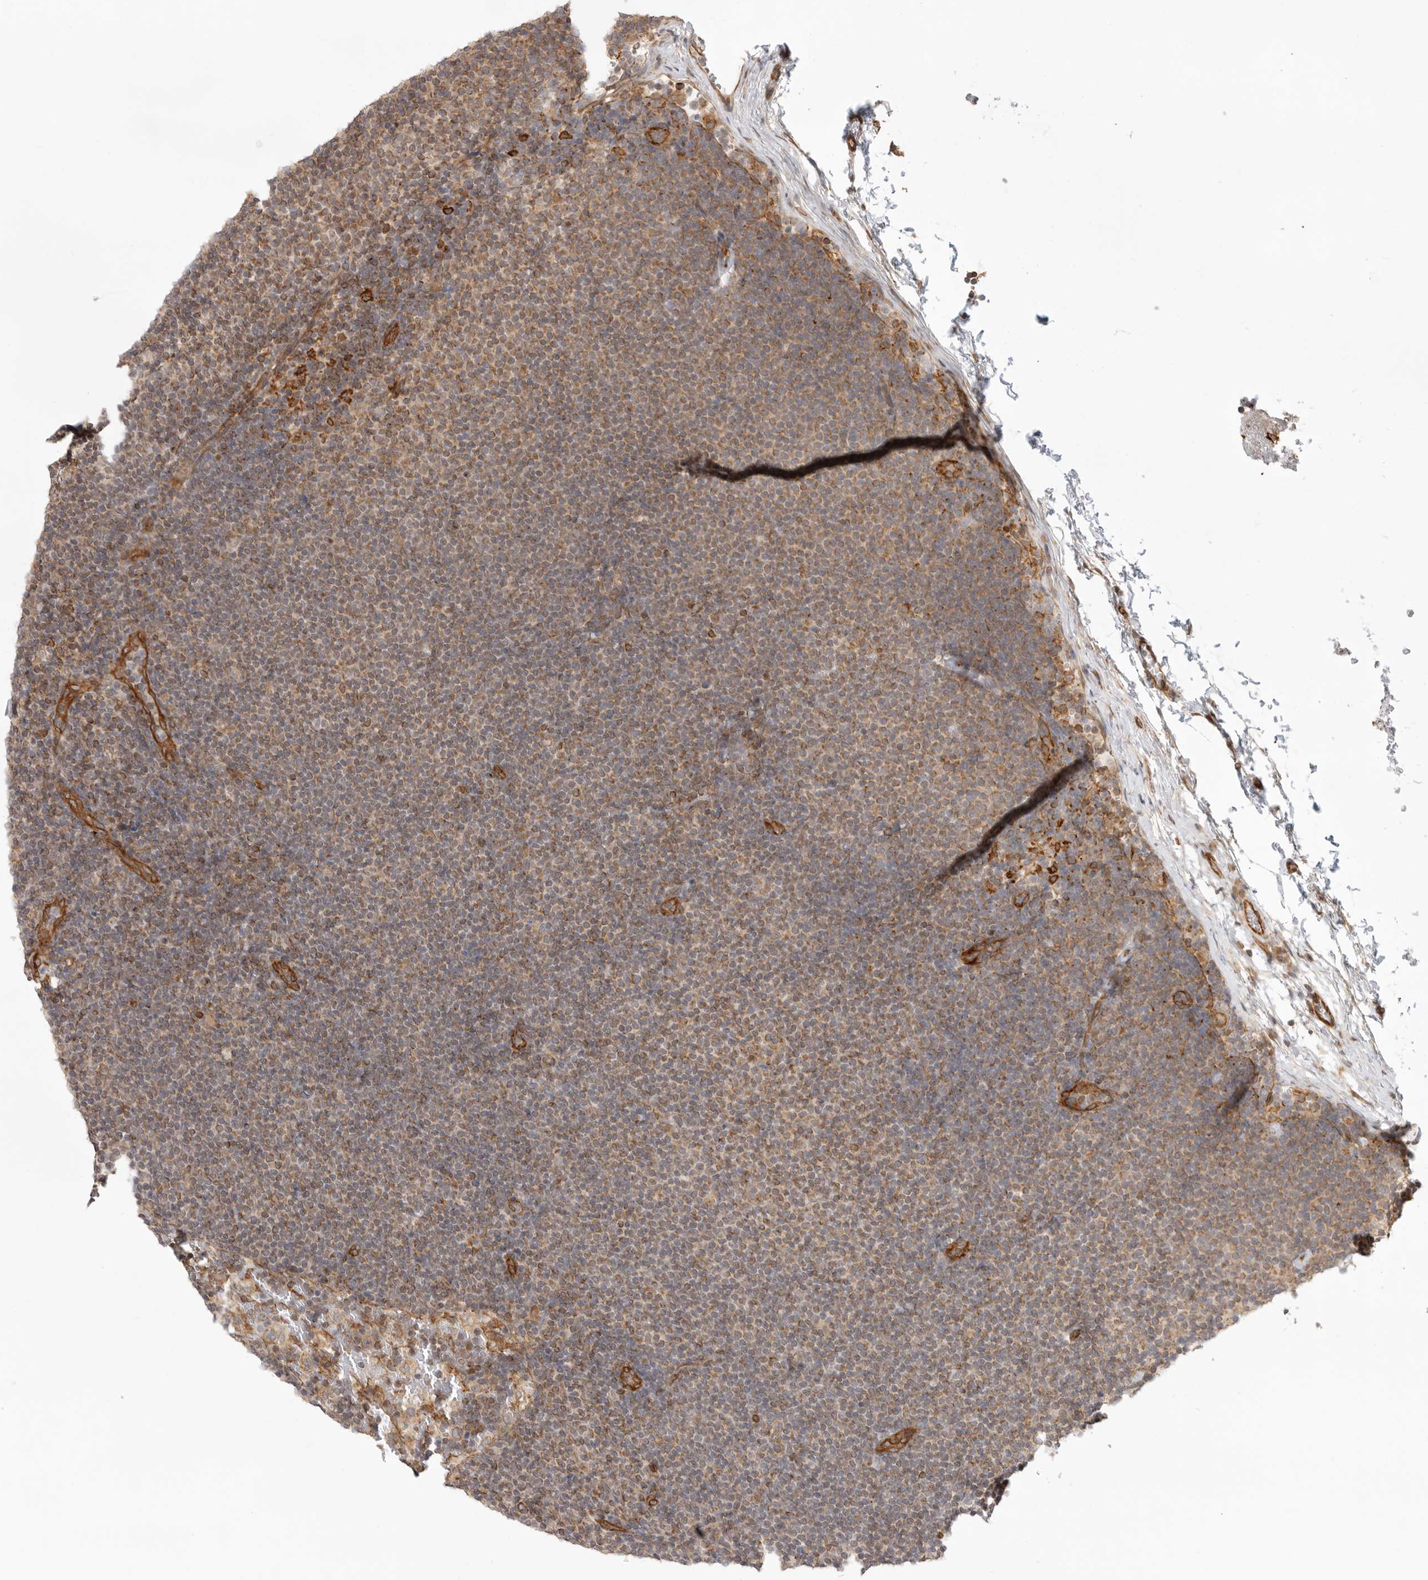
{"staining": {"intensity": "moderate", "quantity": "25%-75%", "location": "cytoplasmic/membranous"}, "tissue": "lymphoma", "cell_type": "Tumor cells", "image_type": "cancer", "snomed": [{"axis": "morphology", "description": "Malignant lymphoma, non-Hodgkin's type, Low grade"}, {"axis": "topography", "description": "Lymph node"}], "caption": "The immunohistochemical stain labels moderate cytoplasmic/membranous expression in tumor cells of low-grade malignant lymphoma, non-Hodgkin's type tissue.", "gene": "ATOH7", "patient": {"sex": "female", "age": 53}}